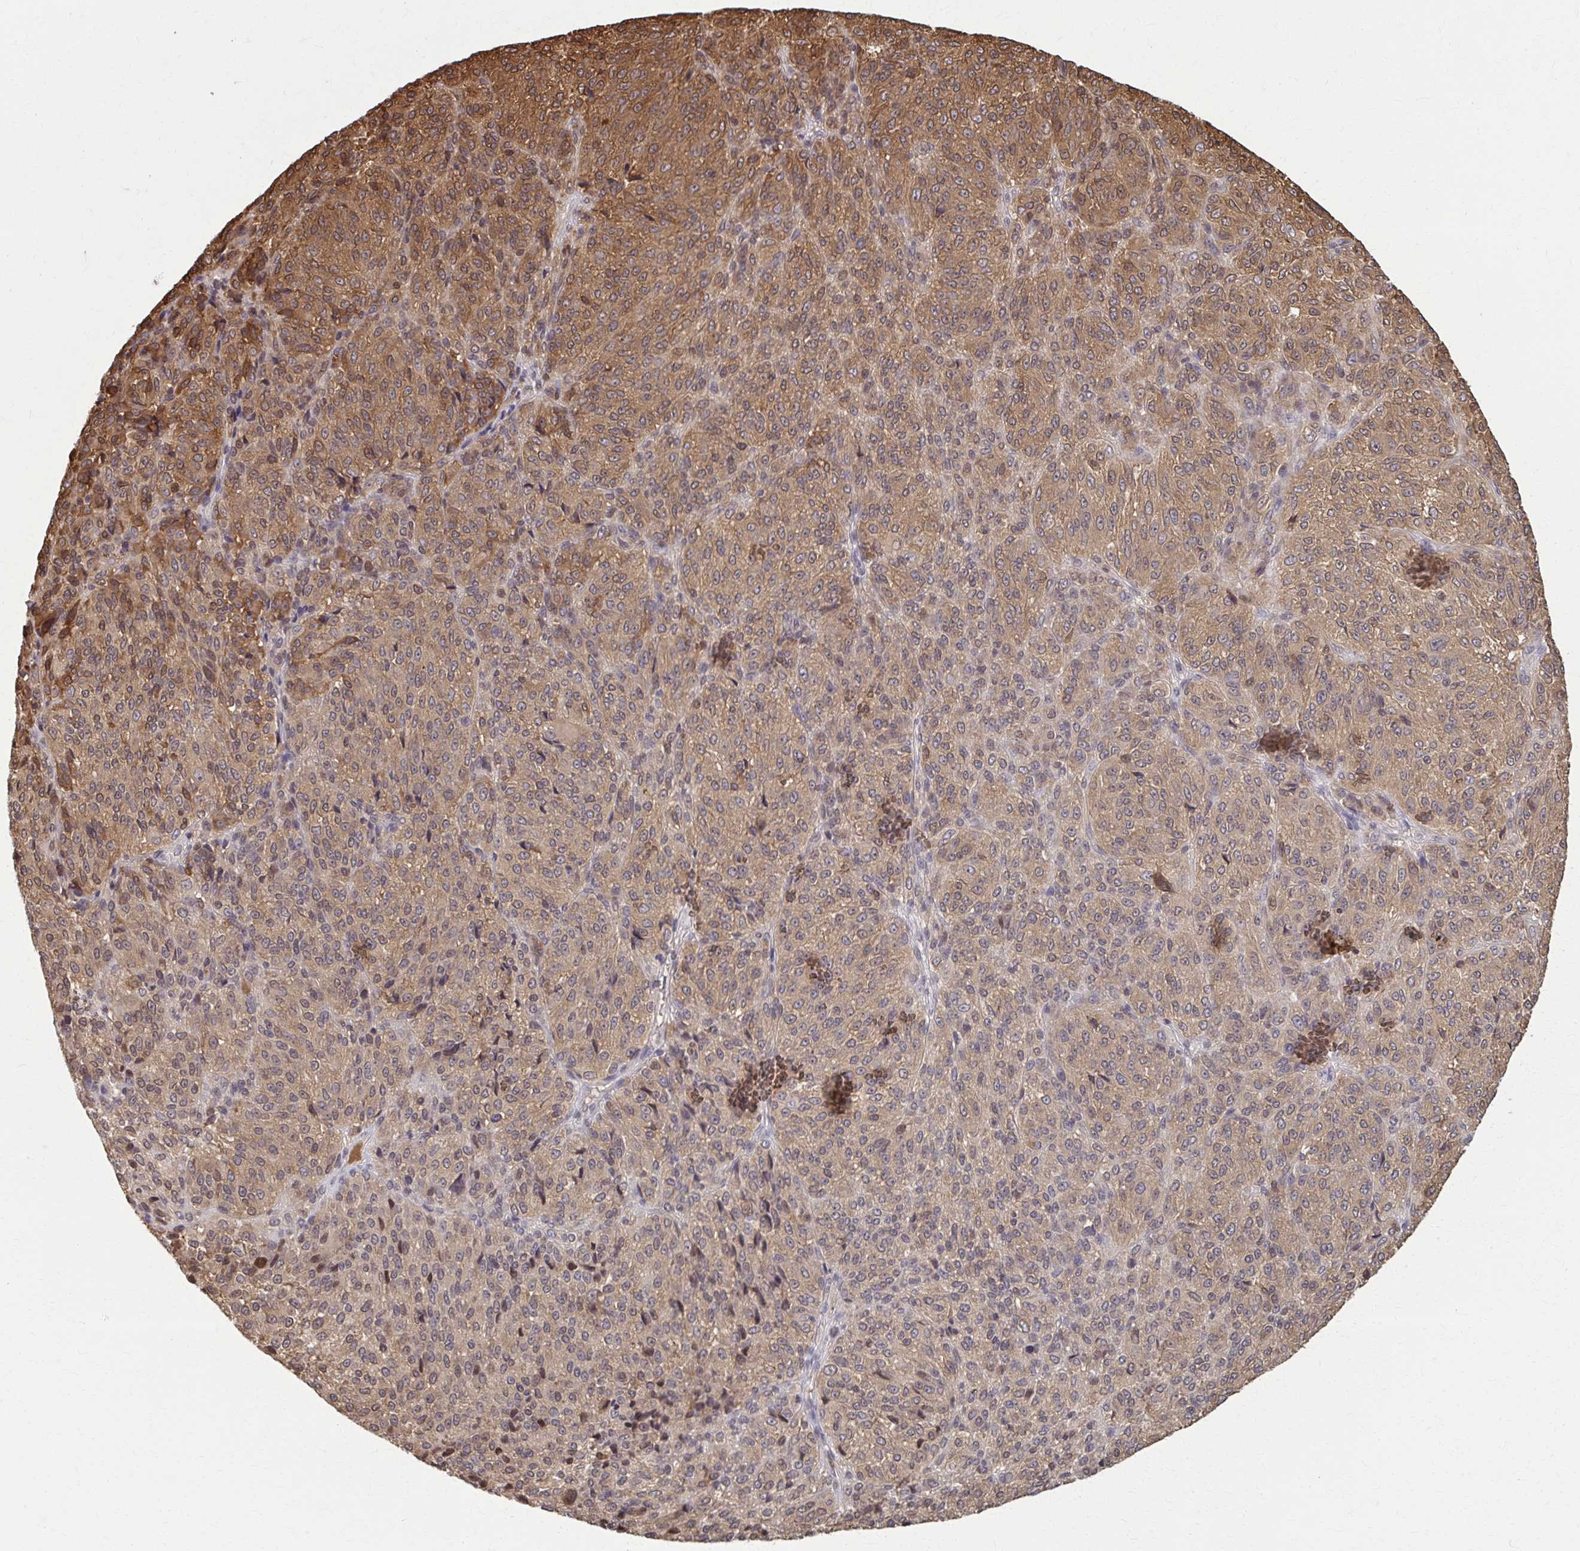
{"staining": {"intensity": "moderate", "quantity": ">75%", "location": "cytoplasmic/membranous"}, "tissue": "melanoma", "cell_type": "Tumor cells", "image_type": "cancer", "snomed": [{"axis": "morphology", "description": "Malignant melanoma, Metastatic site"}, {"axis": "topography", "description": "Brain"}], "caption": "Melanoma stained with immunohistochemistry demonstrates moderate cytoplasmic/membranous positivity in approximately >75% of tumor cells.", "gene": "MDH1", "patient": {"sex": "female", "age": 56}}